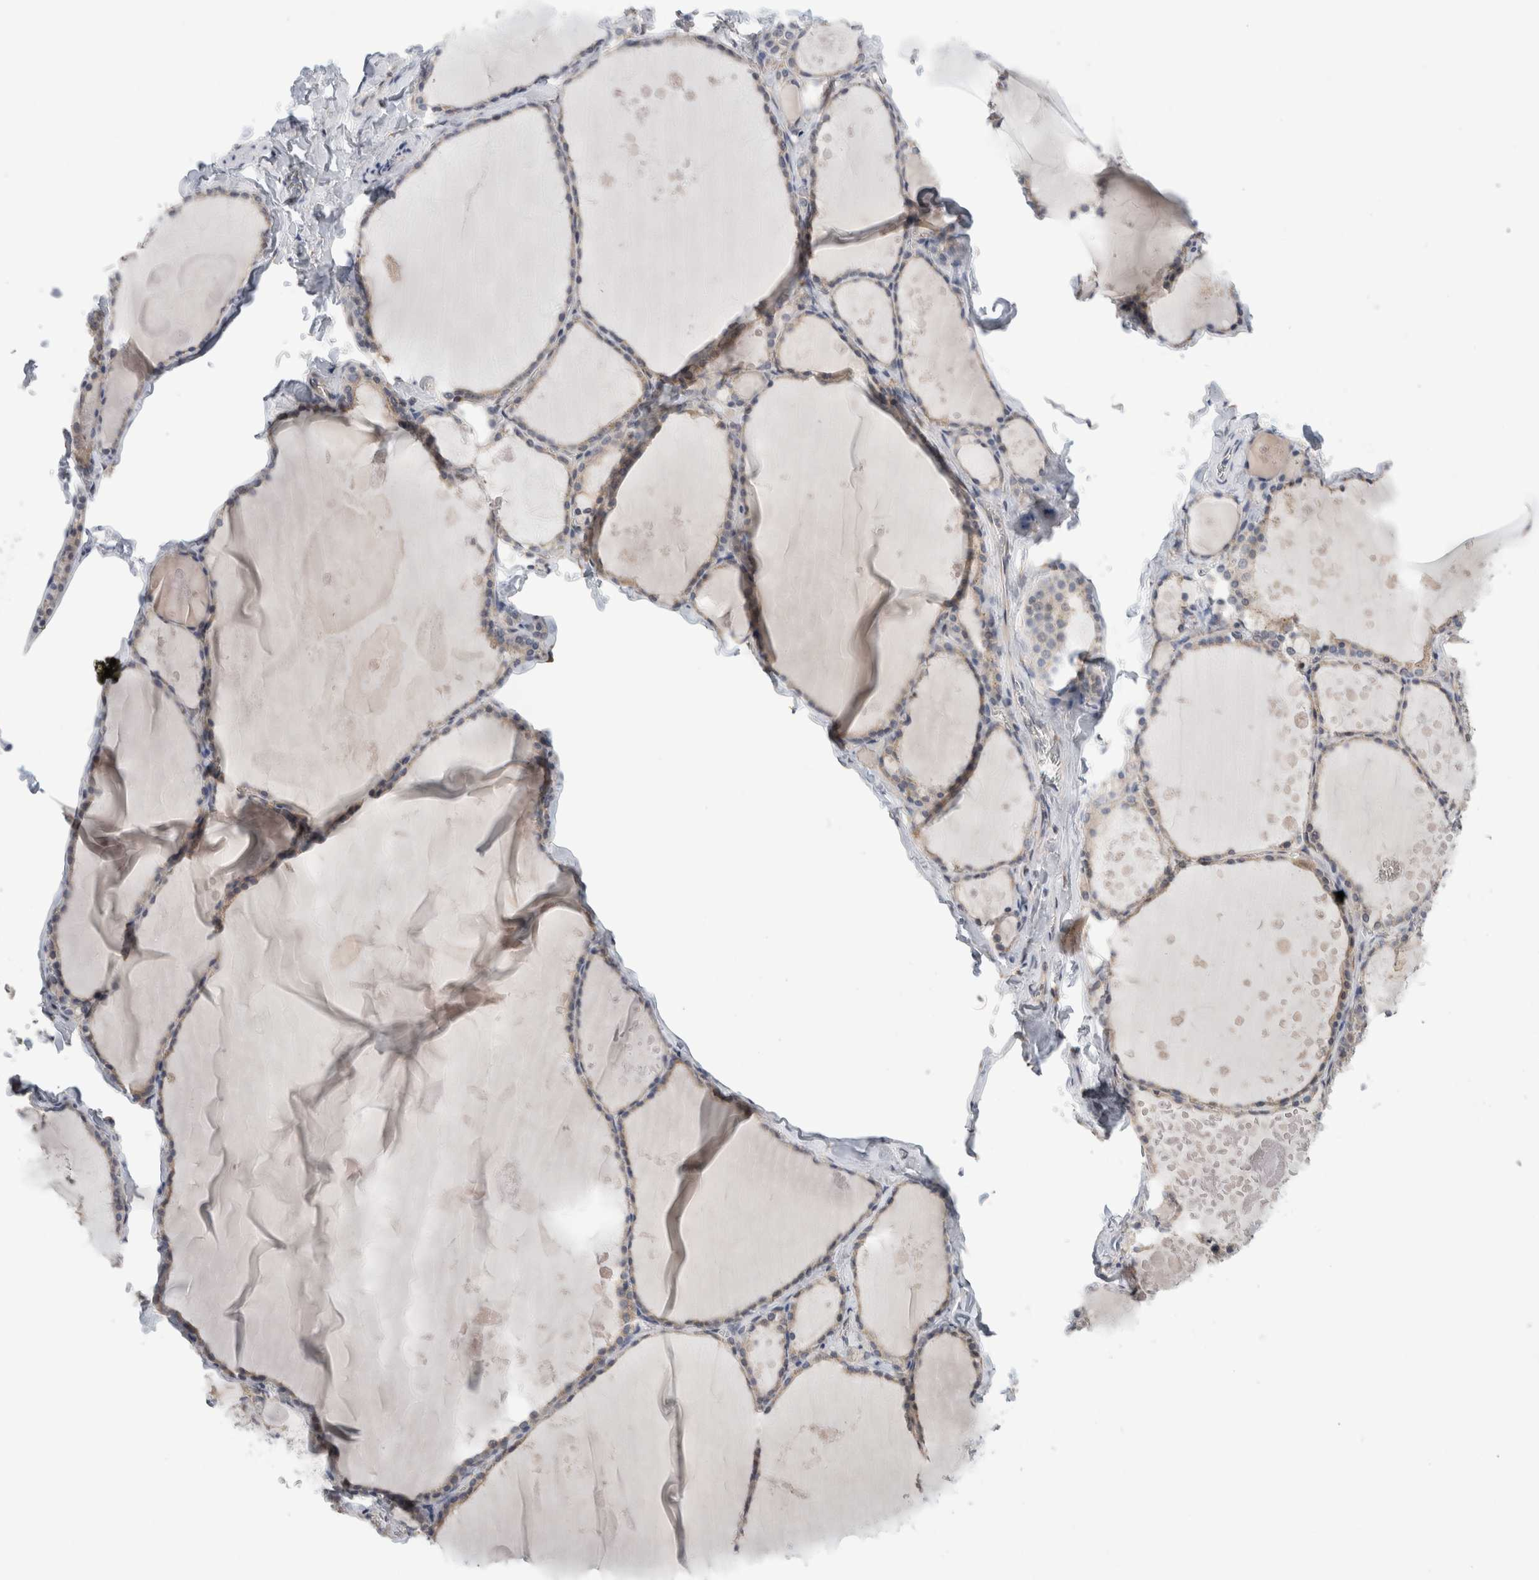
{"staining": {"intensity": "weak", "quantity": "<25%", "location": "cytoplasmic/membranous"}, "tissue": "thyroid gland", "cell_type": "Glandular cells", "image_type": "normal", "snomed": [{"axis": "morphology", "description": "Normal tissue, NOS"}, {"axis": "topography", "description": "Thyroid gland"}], "caption": "High magnification brightfield microscopy of unremarkable thyroid gland stained with DAB (3,3'-diaminobenzidine) (brown) and counterstained with hematoxylin (blue): glandular cells show no significant positivity.", "gene": "SYTL5", "patient": {"sex": "male", "age": 56}}